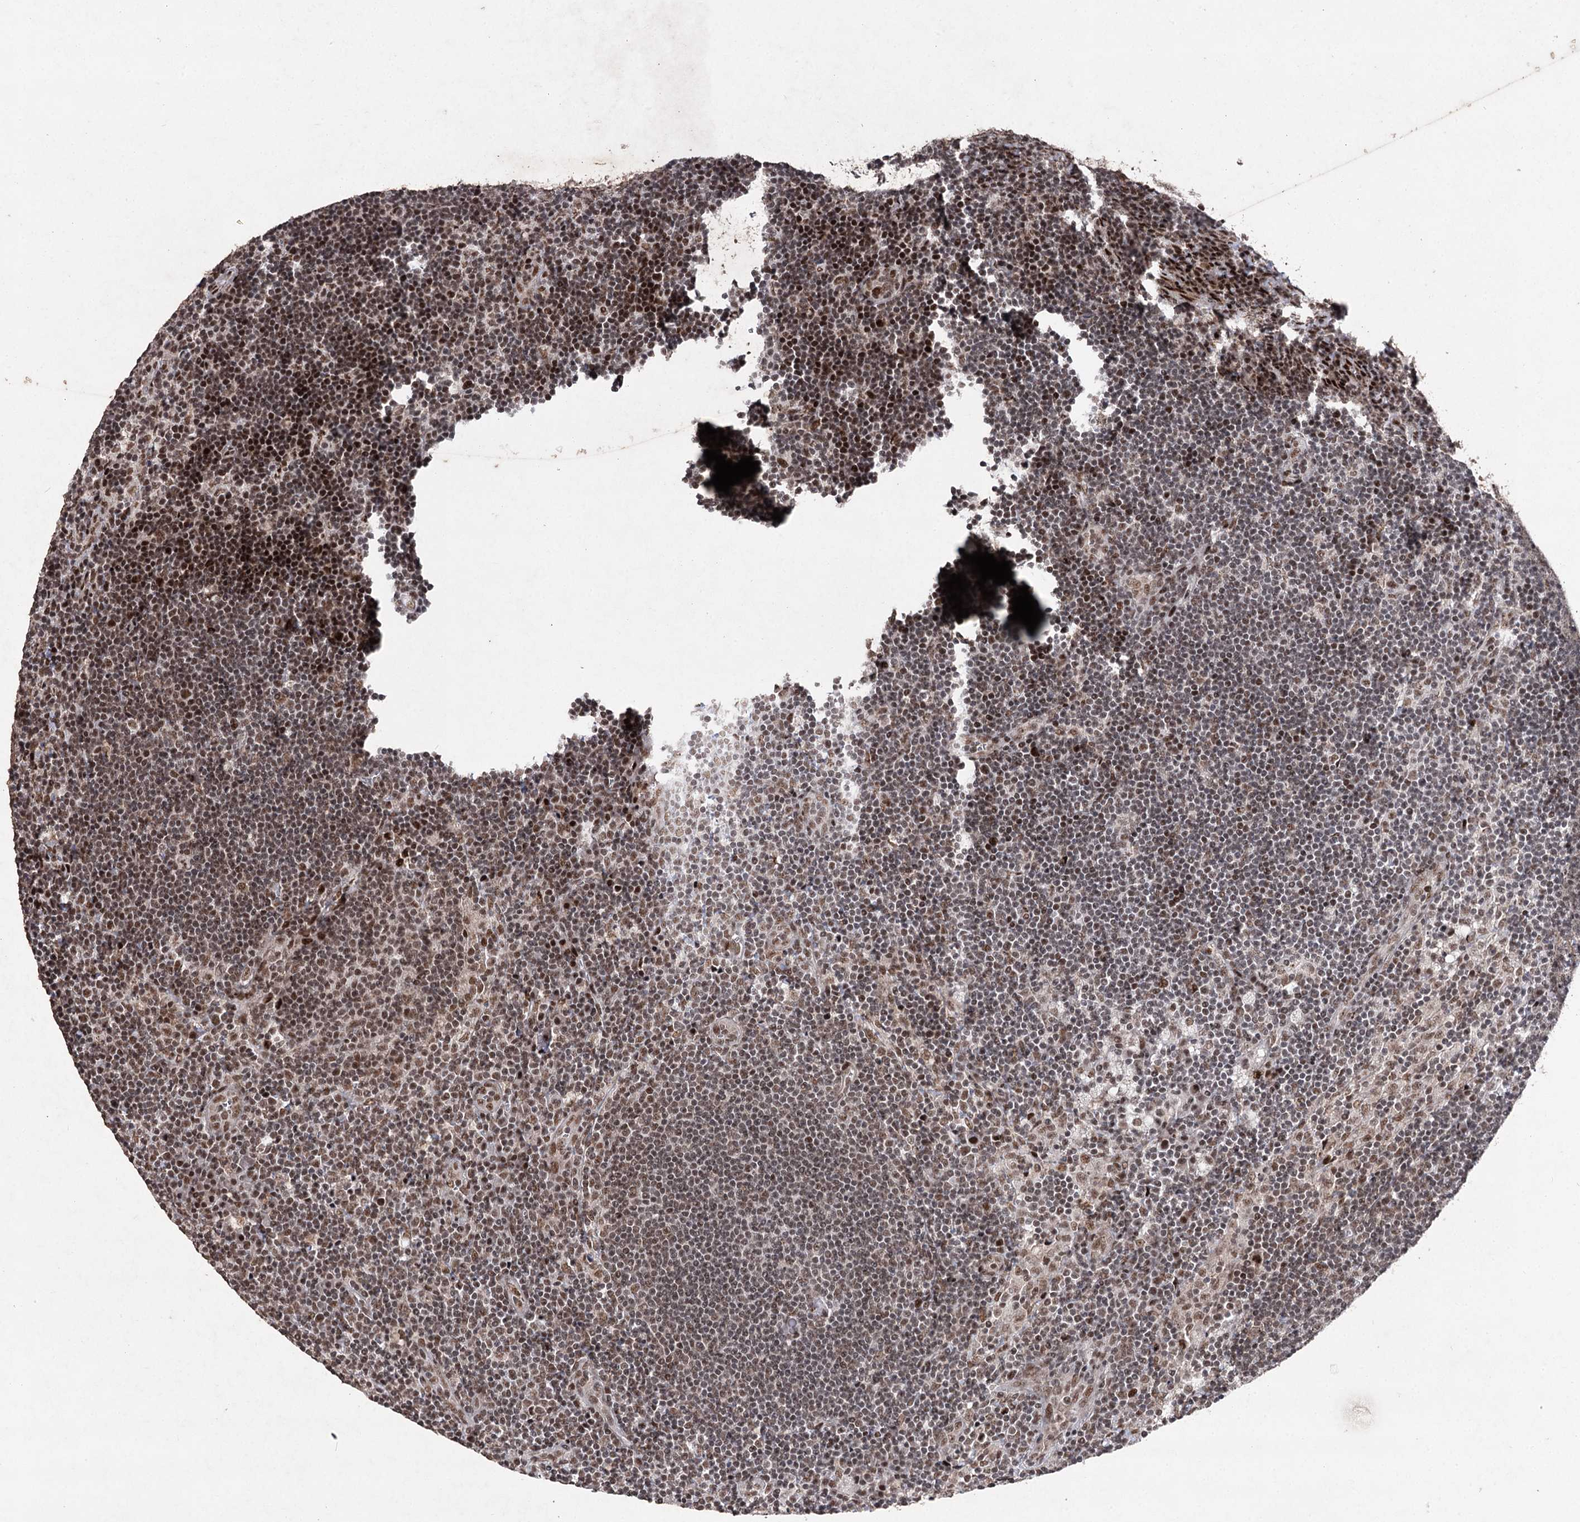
{"staining": {"intensity": "moderate", "quantity": ">75%", "location": "nuclear"}, "tissue": "lymph node", "cell_type": "Germinal center cells", "image_type": "normal", "snomed": [{"axis": "morphology", "description": "Normal tissue, NOS"}, {"axis": "topography", "description": "Lymph node"}], "caption": "High-magnification brightfield microscopy of benign lymph node stained with DAB (brown) and counterstained with hematoxylin (blue). germinal center cells exhibit moderate nuclear expression is identified in approximately>75% of cells. Nuclei are stained in blue.", "gene": "PDCD4", "patient": {"sex": "male", "age": 24}}